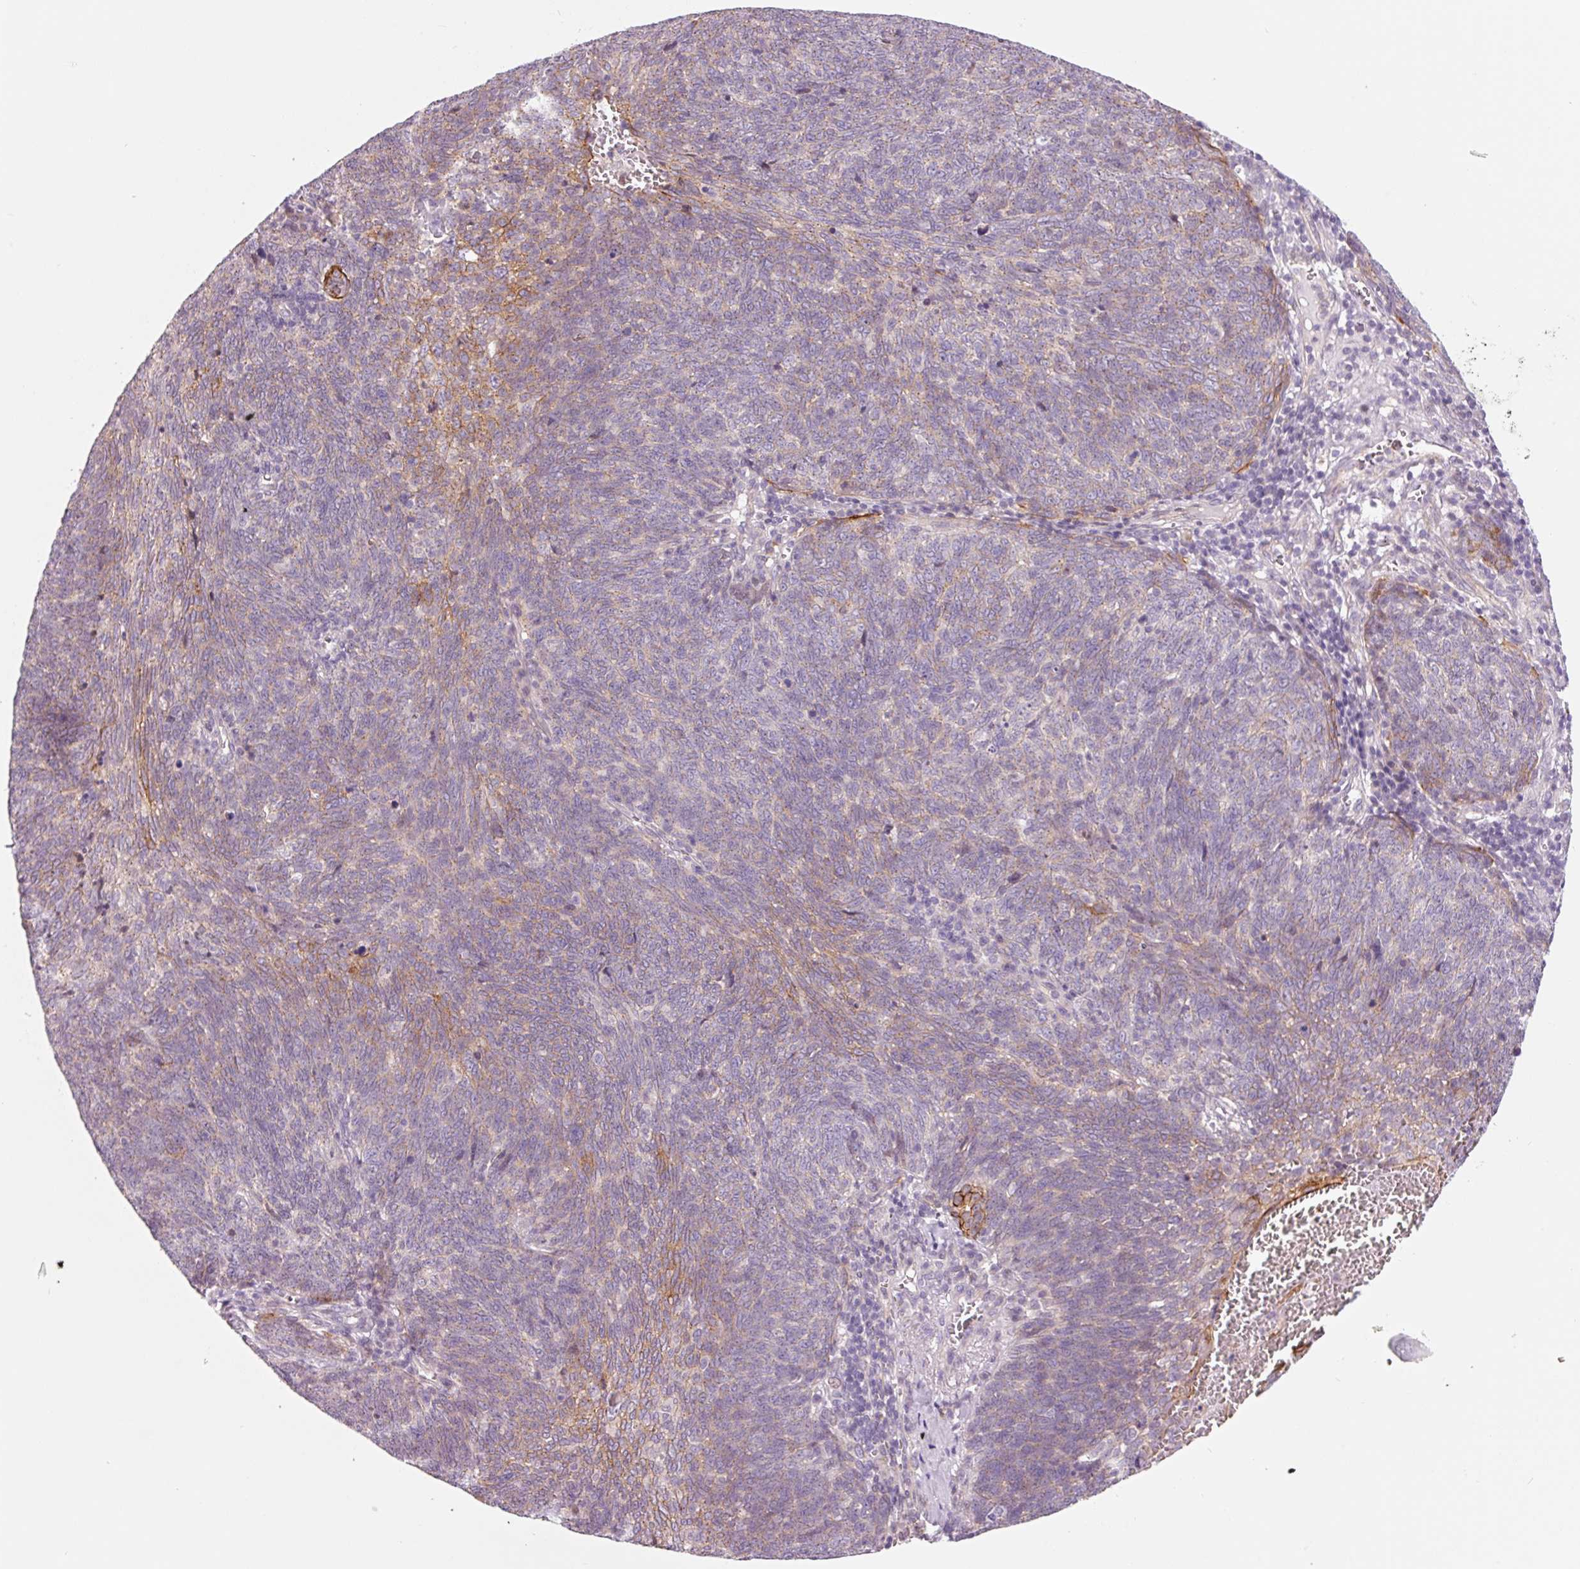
{"staining": {"intensity": "weak", "quantity": "<25%", "location": "cytoplasmic/membranous"}, "tissue": "lung cancer", "cell_type": "Tumor cells", "image_type": "cancer", "snomed": [{"axis": "morphology", "description": "Squamous cell carcinoma, NOS"}, {"axis": "topography", "description": "Lung"}], "caption": "IHC of lung cancer (squamous cell carcinoma) exhibits no expression in tumor cells.", "gene": "DAPP1", "patient": {"sex": "female", "age": 72}}